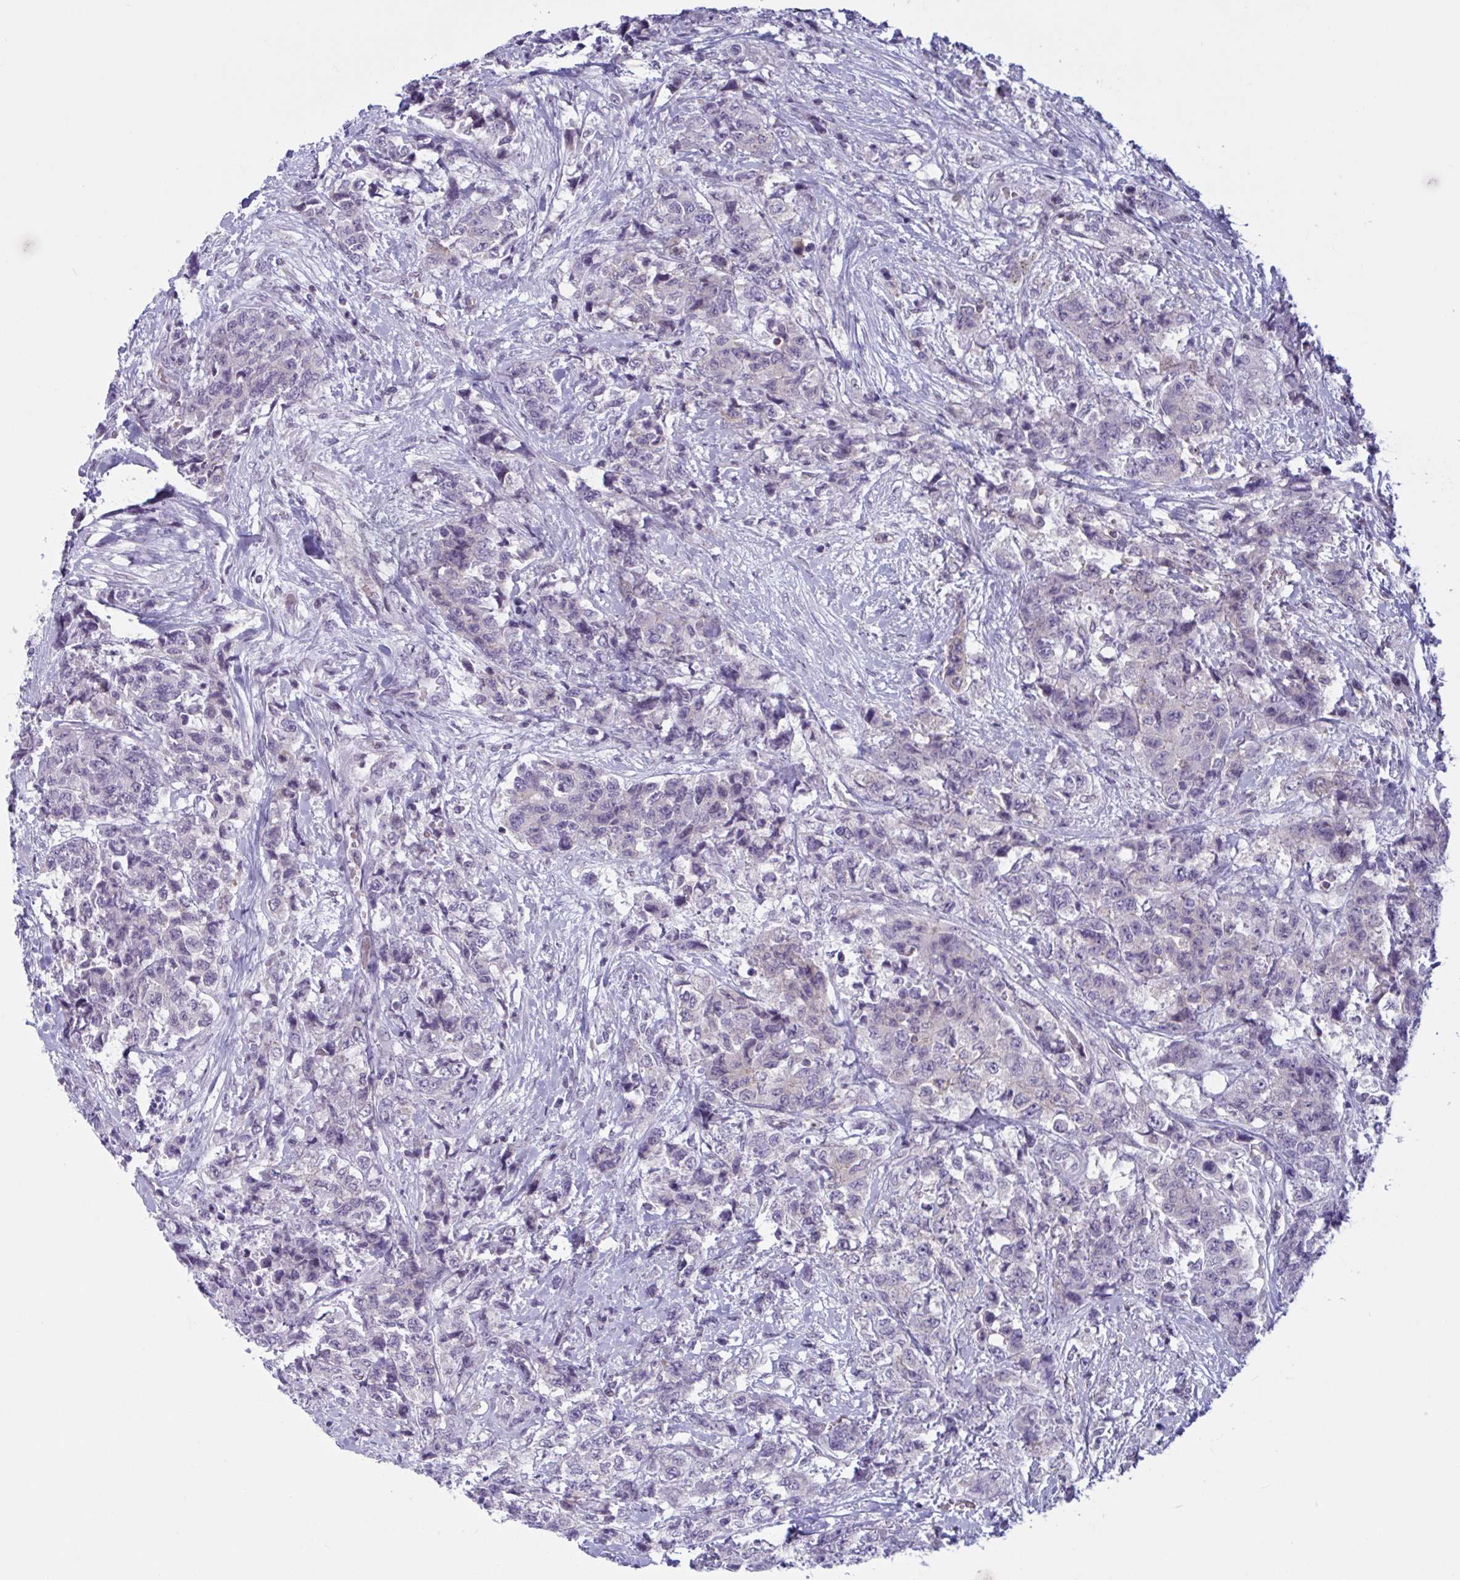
{"staining": {"intensity": "negative", "quantity": "none", "location": "none"}, "tissue": "urothelial cancer", "cell_type": "Tumor cells", "image_type": "cancer", "snomed": [{"axis": "morphology", "description": "Urothelial carcinoma, High grade"}, {"axis": "topography", "description": "Urinary bladder"}], "caption": "Immunohistochemical staining of human urothelial cancer displays no significant positivity in tumor cells.", "gene": "TANK", "patient": {"sex": "female", "age": 78}}